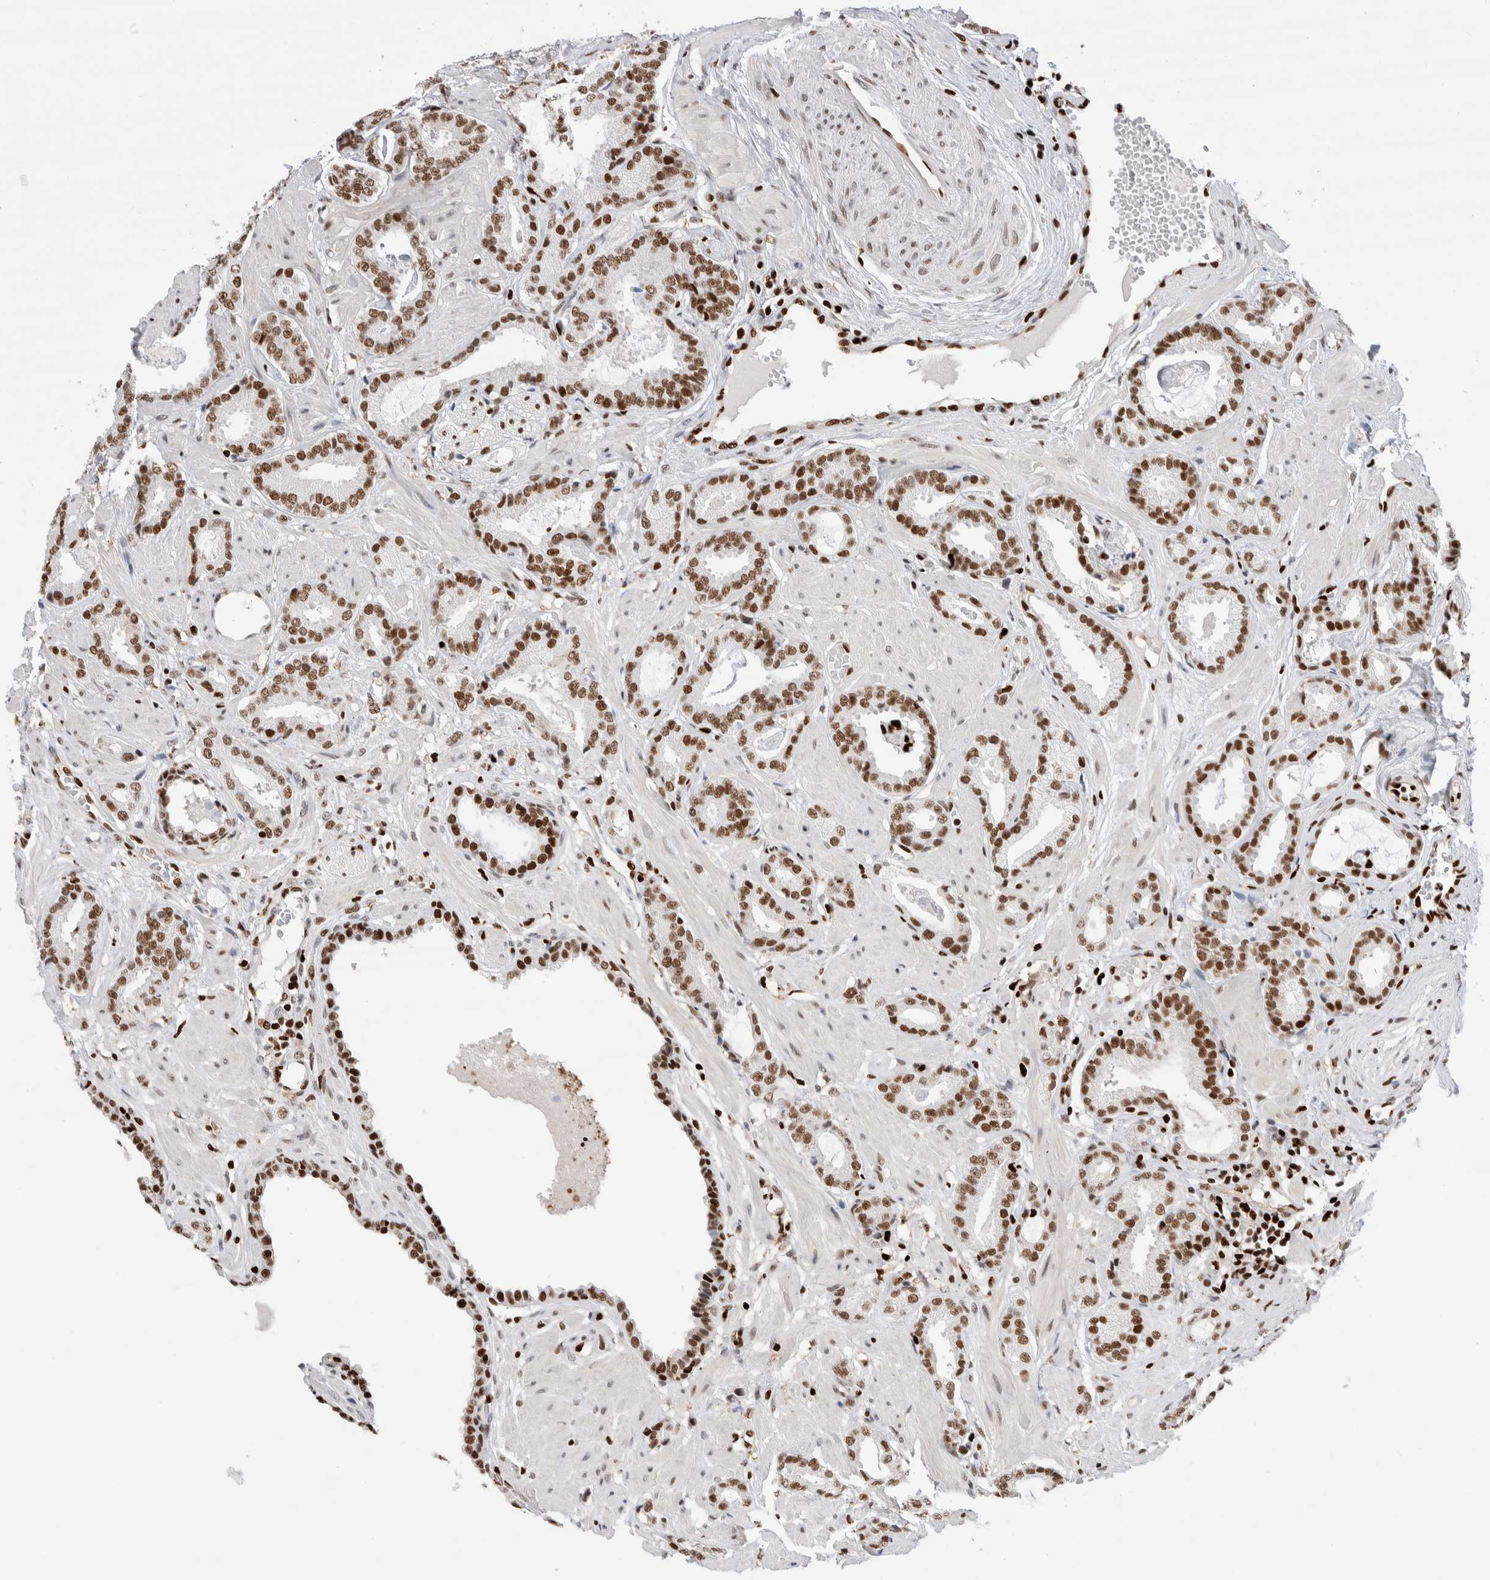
{"staining": {"intensity": "moderate", "quantity": ">75%", "location": "nuclear"}, "tissue": "prostate cancer", "cell_type": "Tumor cells", "image_type": "cancer", "snomed": [{"axis": "morphology", "description": "Adenocarcinoma, Low grade"}, {"axis": "topography", "description": "Prostate"}], "caption": "Immunohistochemical staining of human prostate cancer demonstrates moderate nuclear protein expression in approximately >75% of tumor cells.", "gene": "RNASEK-C17orf49", "patient": {"sex": "male", "age": 53}}